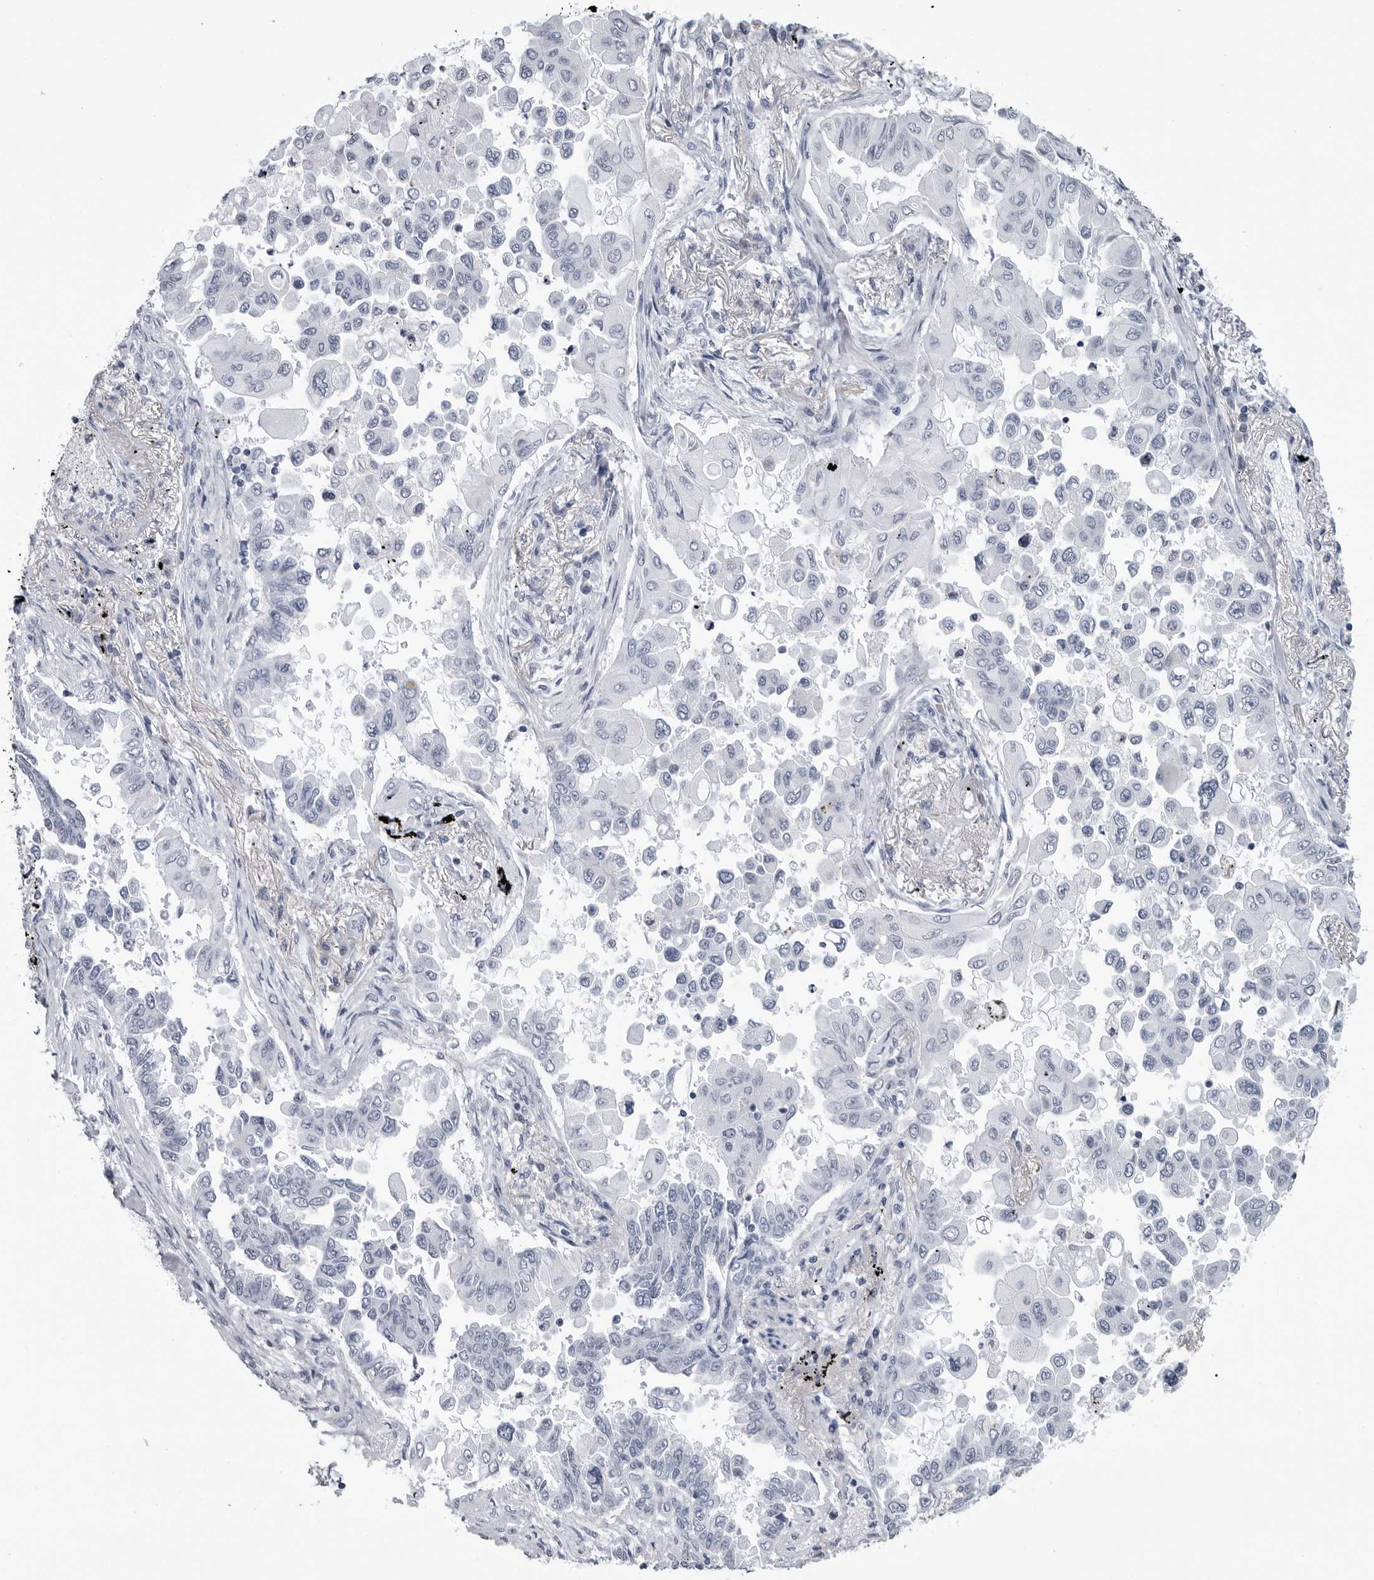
{"staining": {"intensity": "negative", "quantity": "none", "location": "none"}, "tissue": "lung cancer", "cell_type": "Tumor cells", "image_type": "cancer", "snomed": [{"axis": "morphology", "description": "Adenocarcinoma, NOS"}, {"axis": "topography", "description": "Lung"}], "caption": "A histopathology image of lung cancer (adenocarcinoma) stained for a protein exhibits no brown staining in tumor cells.", "gene": "AMPD1", "patient": {"sex": "female", "age": 67}}